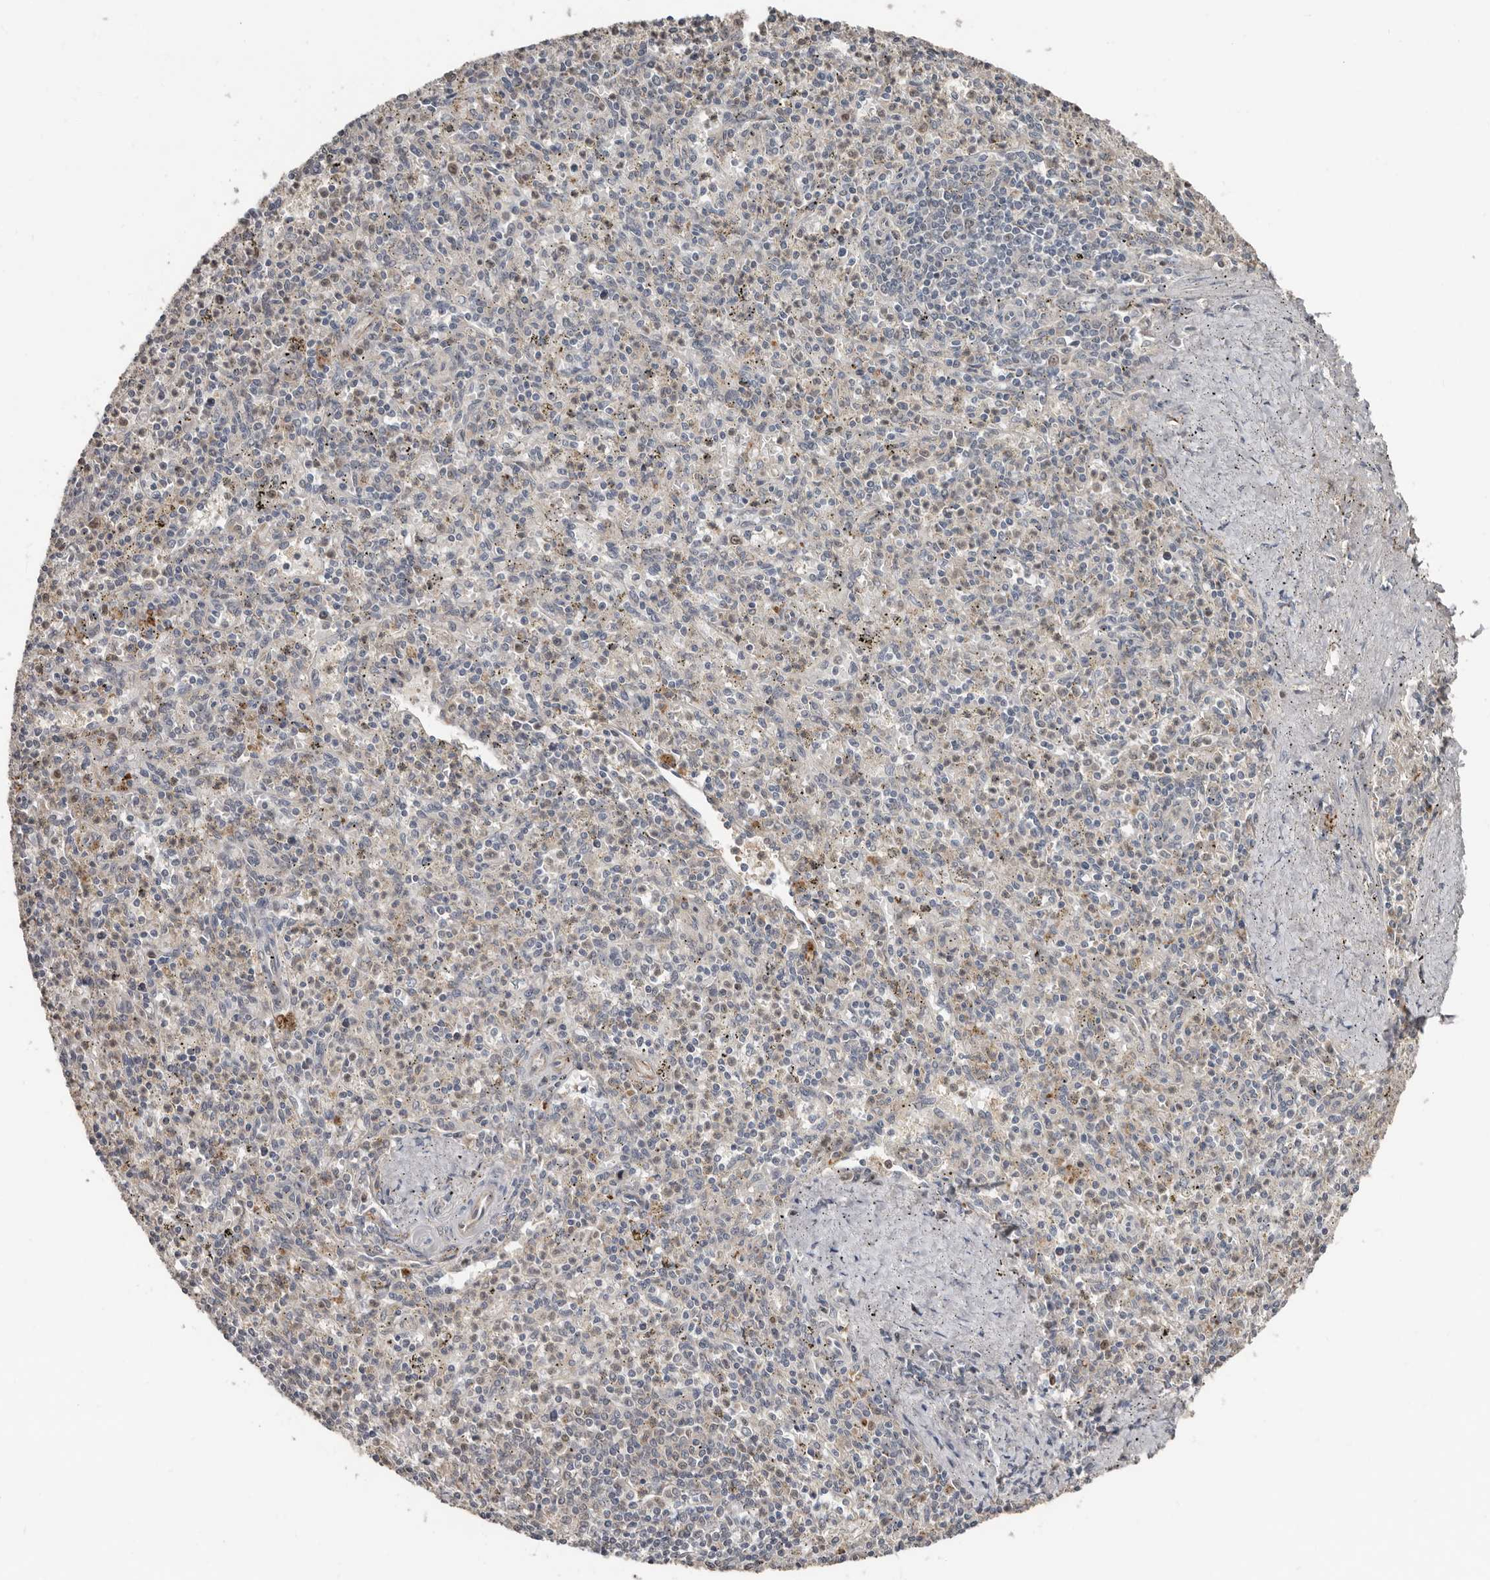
{"staining": {"intensity": "negative", "quantity": "none", "location": "none"}, "tissue": "spleen", "cell_type": "Cells in red pulp", "image_type": "normal", "snomed": [{"axis": "morphology", "description": "Normal tissue, NOS"}, {"axis": "topography", "description": "Spleen"}], "caption": "High power microscopy micrograph of an IHC micrograph of unremarkable spleen, revealing no significant expression in cells in red pulp.", "gene": "LRGUK", "patient": {"sex": "male", "age": 72}}